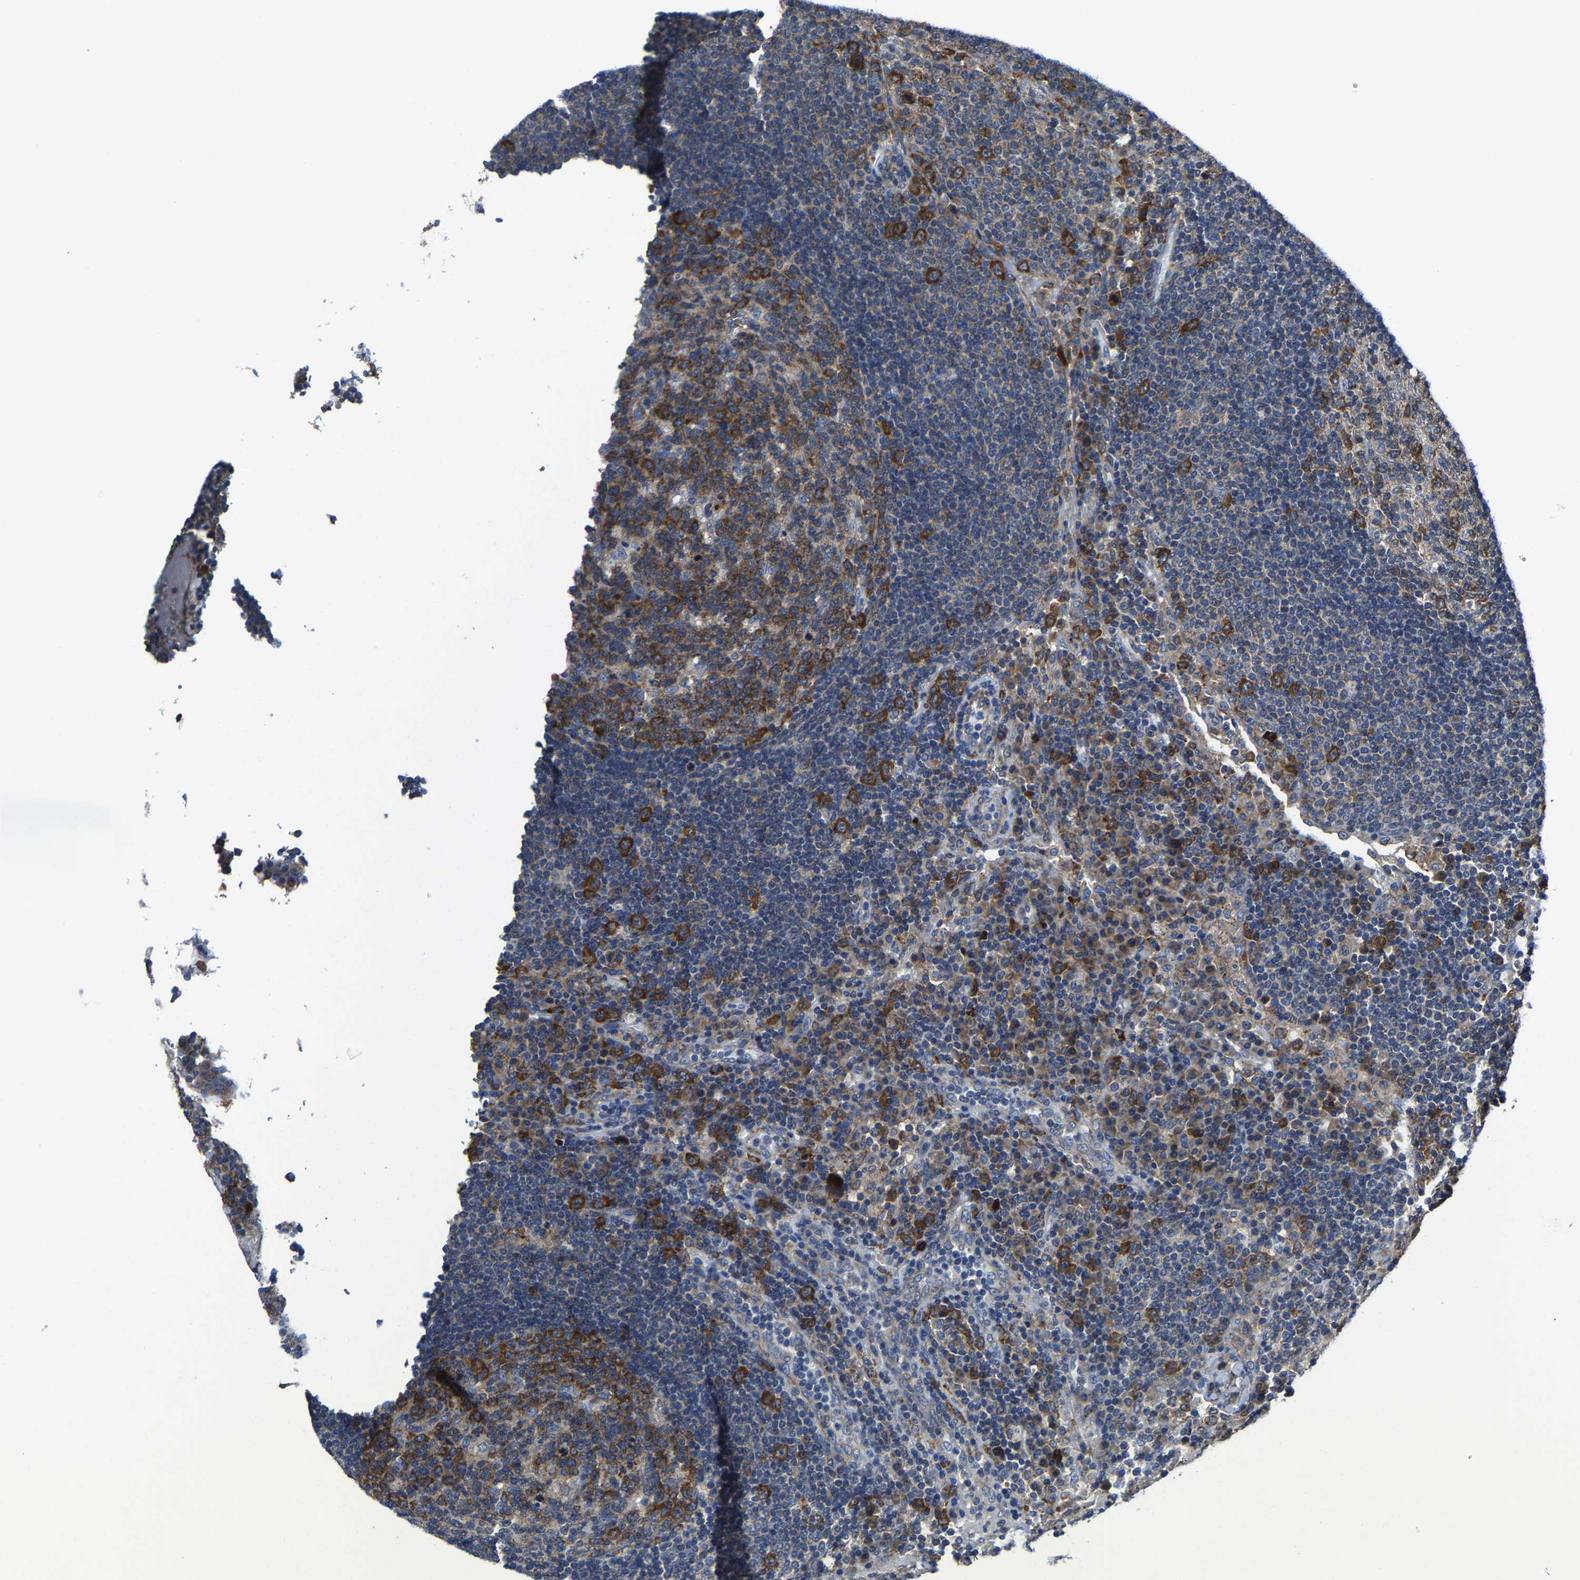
{"staining": {"intensity": "moderate", "quantity": ">75%", "location": "cytoplasmic/membranous"}, "tissue": "lymph node", "cell_type": "Germinal center cells", "image_type": "normal", "snomed": [{"axis": "morphology", "description": "Normal tissue, NOS"}, {"axis": "topography", "description": "Lymph node"}], "caption": "Lymph node stained for a protein (brown) demonstrates moderate cytoplasmic/membranous positive positivity in about >75% of germinal center cells.", "gene": "G3BP2", "patient": {"sex": "female", "age": 53}}